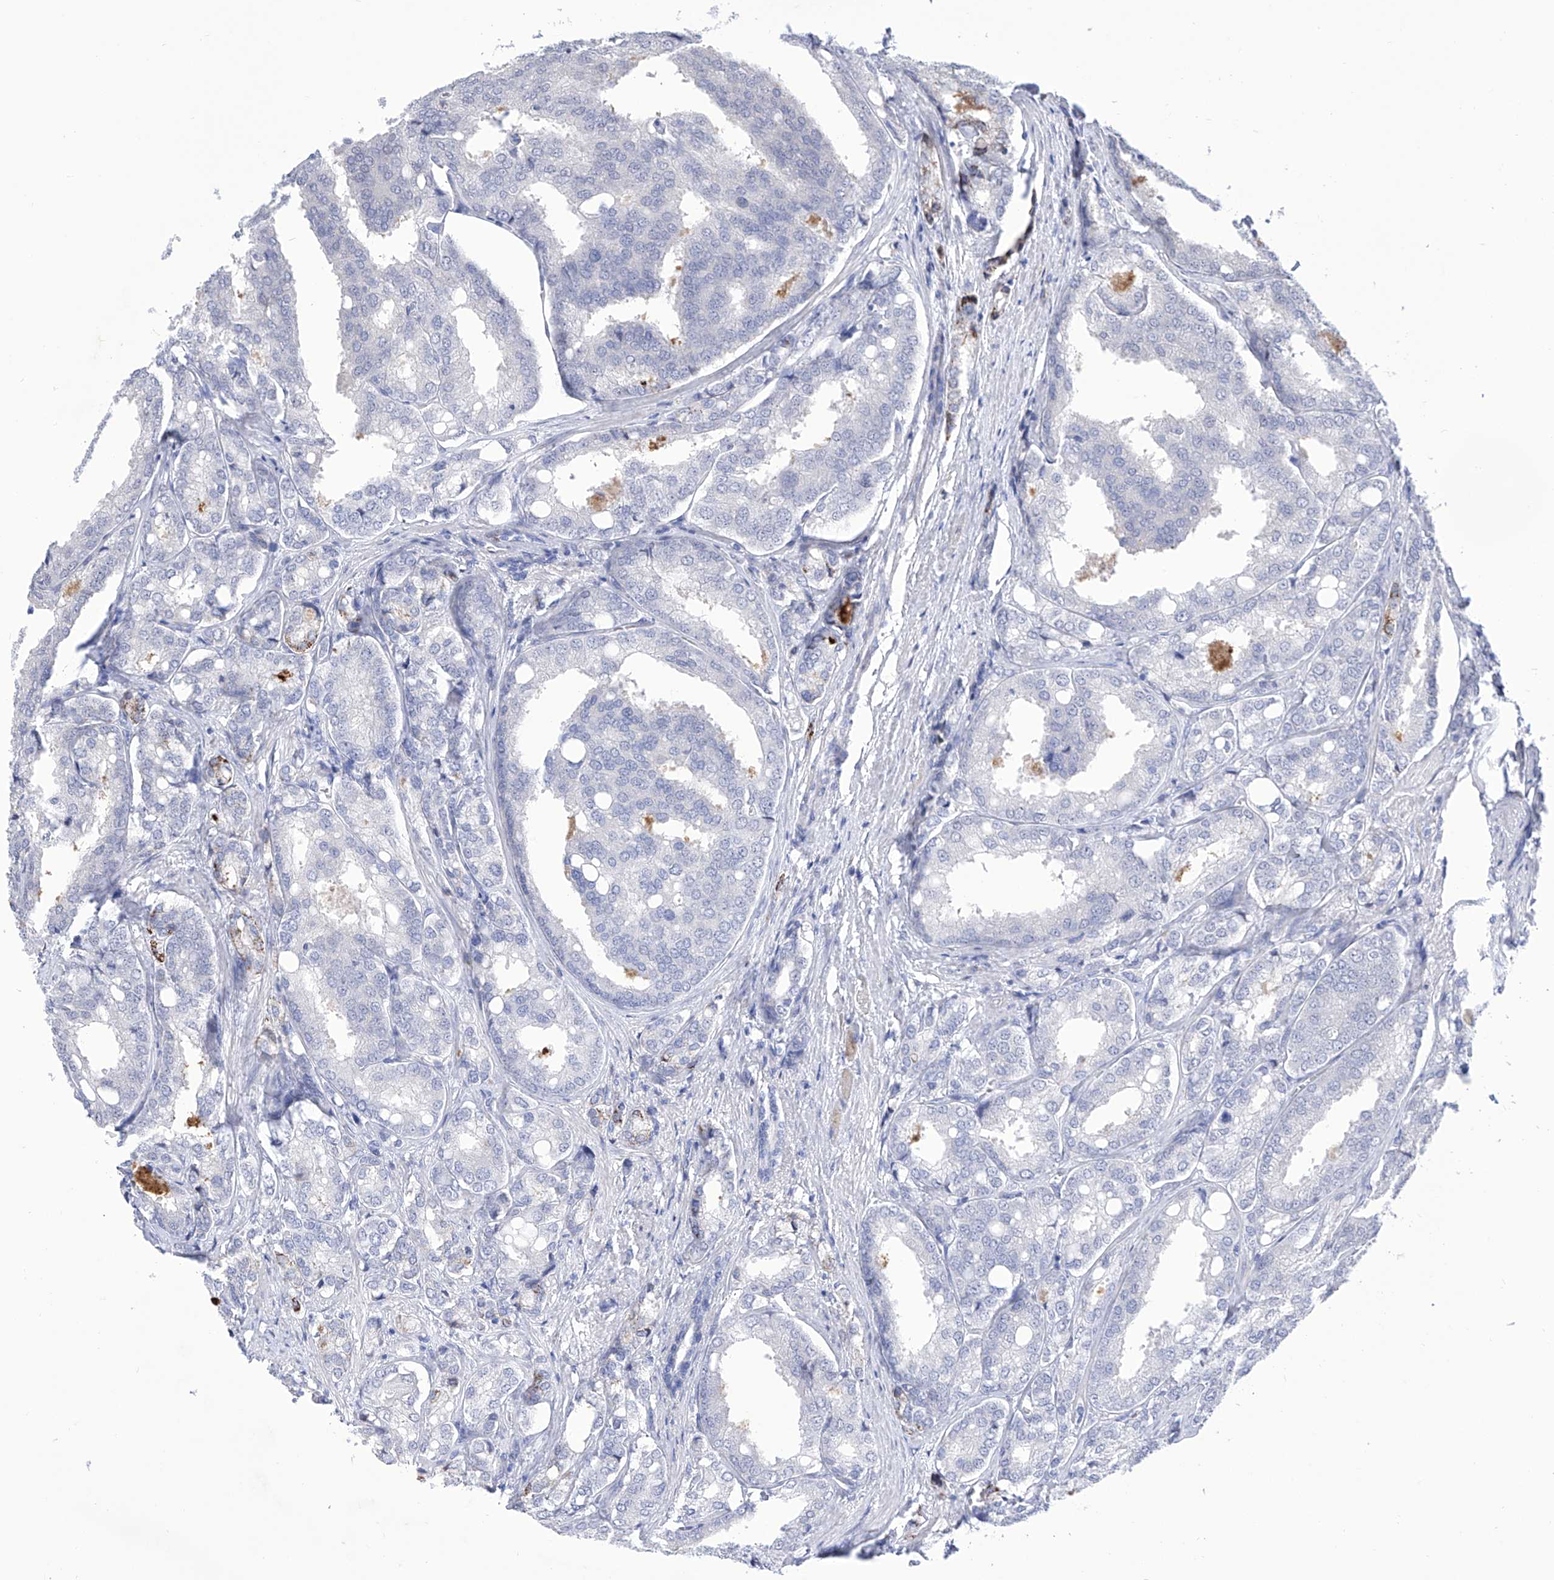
{"staining": {"intensity": "negative", "quantity": "none", "location": "none"}, "tissue": "prostate cancer", "cell_type": "Tumor cells", "image_type": "cancer", "snomed": [{"axis": "morphology", "description": "Adenocarcinoma, High grade"}, {"axis": "topography", "description": "Prostate"}], "caption": "This is an immunohistochemistry image of prostate cancer. There is no positivity in tumor cells.", "gene": "C1orf87", "patient": {"sex": "male", "age": 50}}